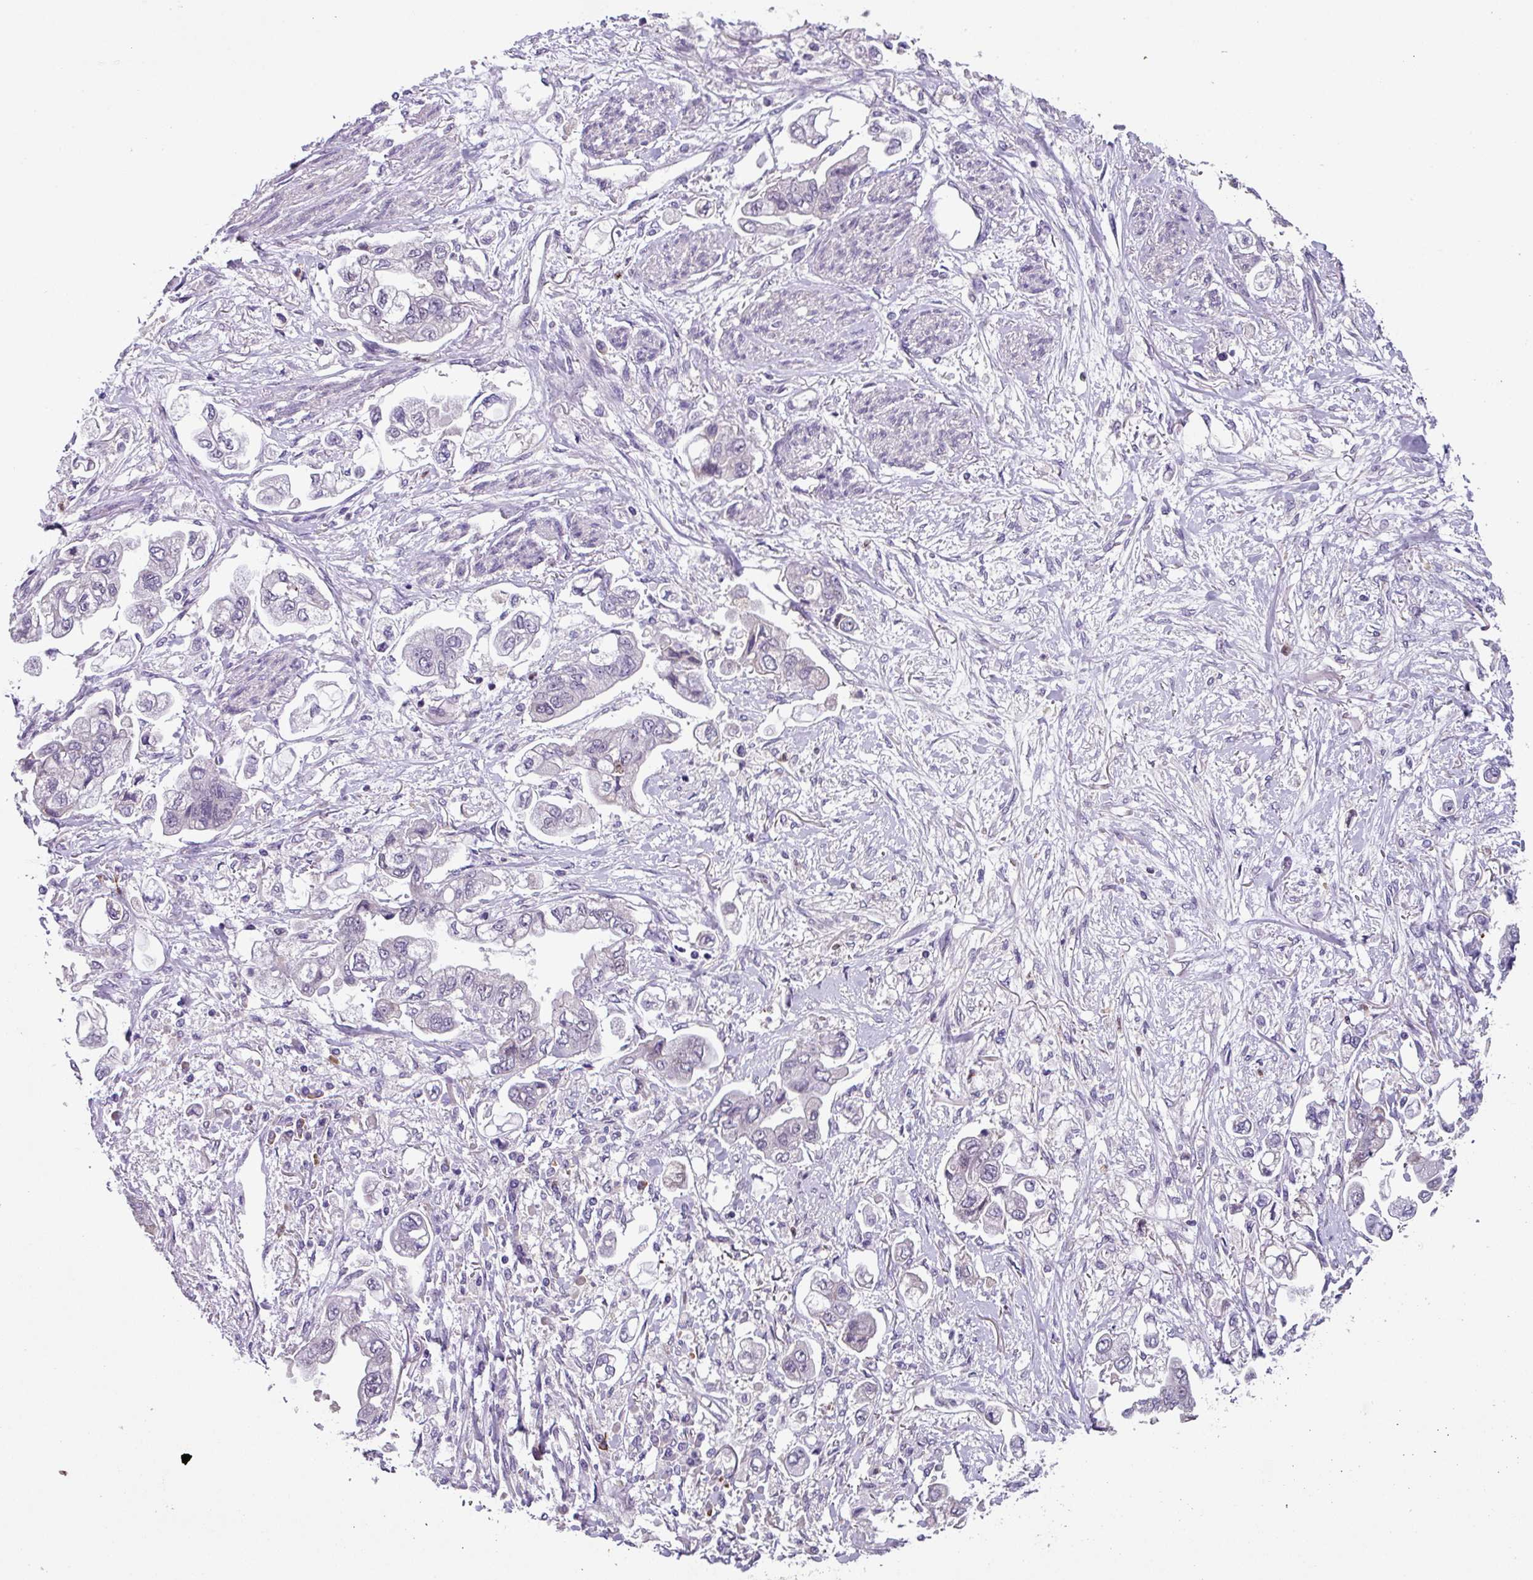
{"staining": {"intensity": "negative", "quantity": "none", "location": "none"}, "tissue": "stomach cancer", "cell_type": "Tumor cells", "image_type": "cancer", "snomed": [{"axis": "morphology", "description": "Adenocarcinoma, NOS"}, {"axis": "topography", "description": "Stomach"}], "caption": "Tumor cells are negative for protein expression in human stomach adenocarcinoma. The staining is performed using DAB brown chromogen with nuclei counter-stained in using hematoxylin.", "gene": "ZFP3", "patient": {"sex": "male", "age": 62}}